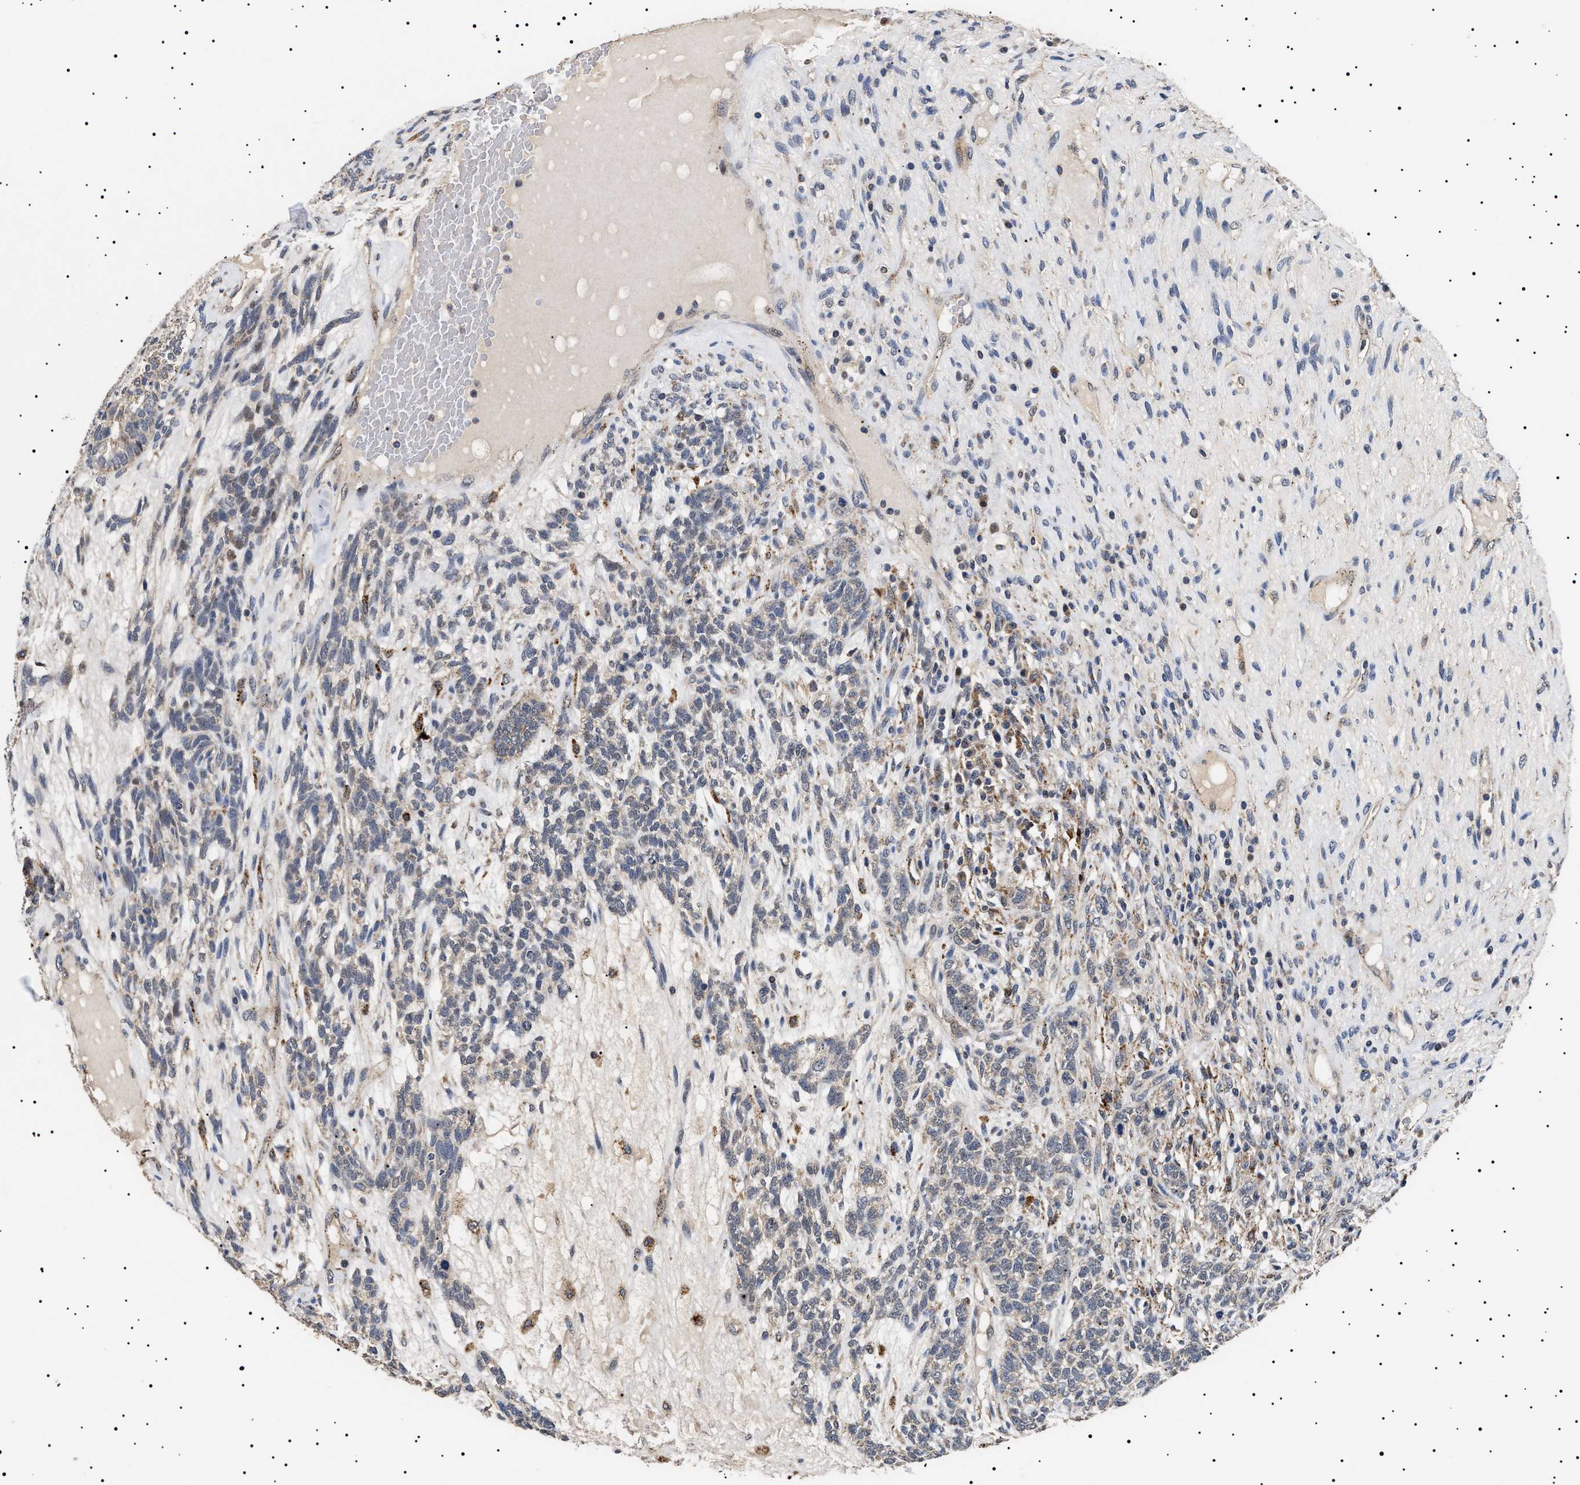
{"staining": {"intensity": "negative", "quantity": "none", "location": "none"}, "tissue": "testis cancer", "cell_type": "Tumor cells", "image_type": "cancer", "snomed": [{"axis": "morphology", "description": "Seminoma, NOS"}, {"axis": "topography", "description": "Testis"}], "caption": "Human testis cancer stained for a protein using IHC shows no positivity in tumor cells.", "gene": "RAB34", "patient": {"sex": "male", "age": 28}}